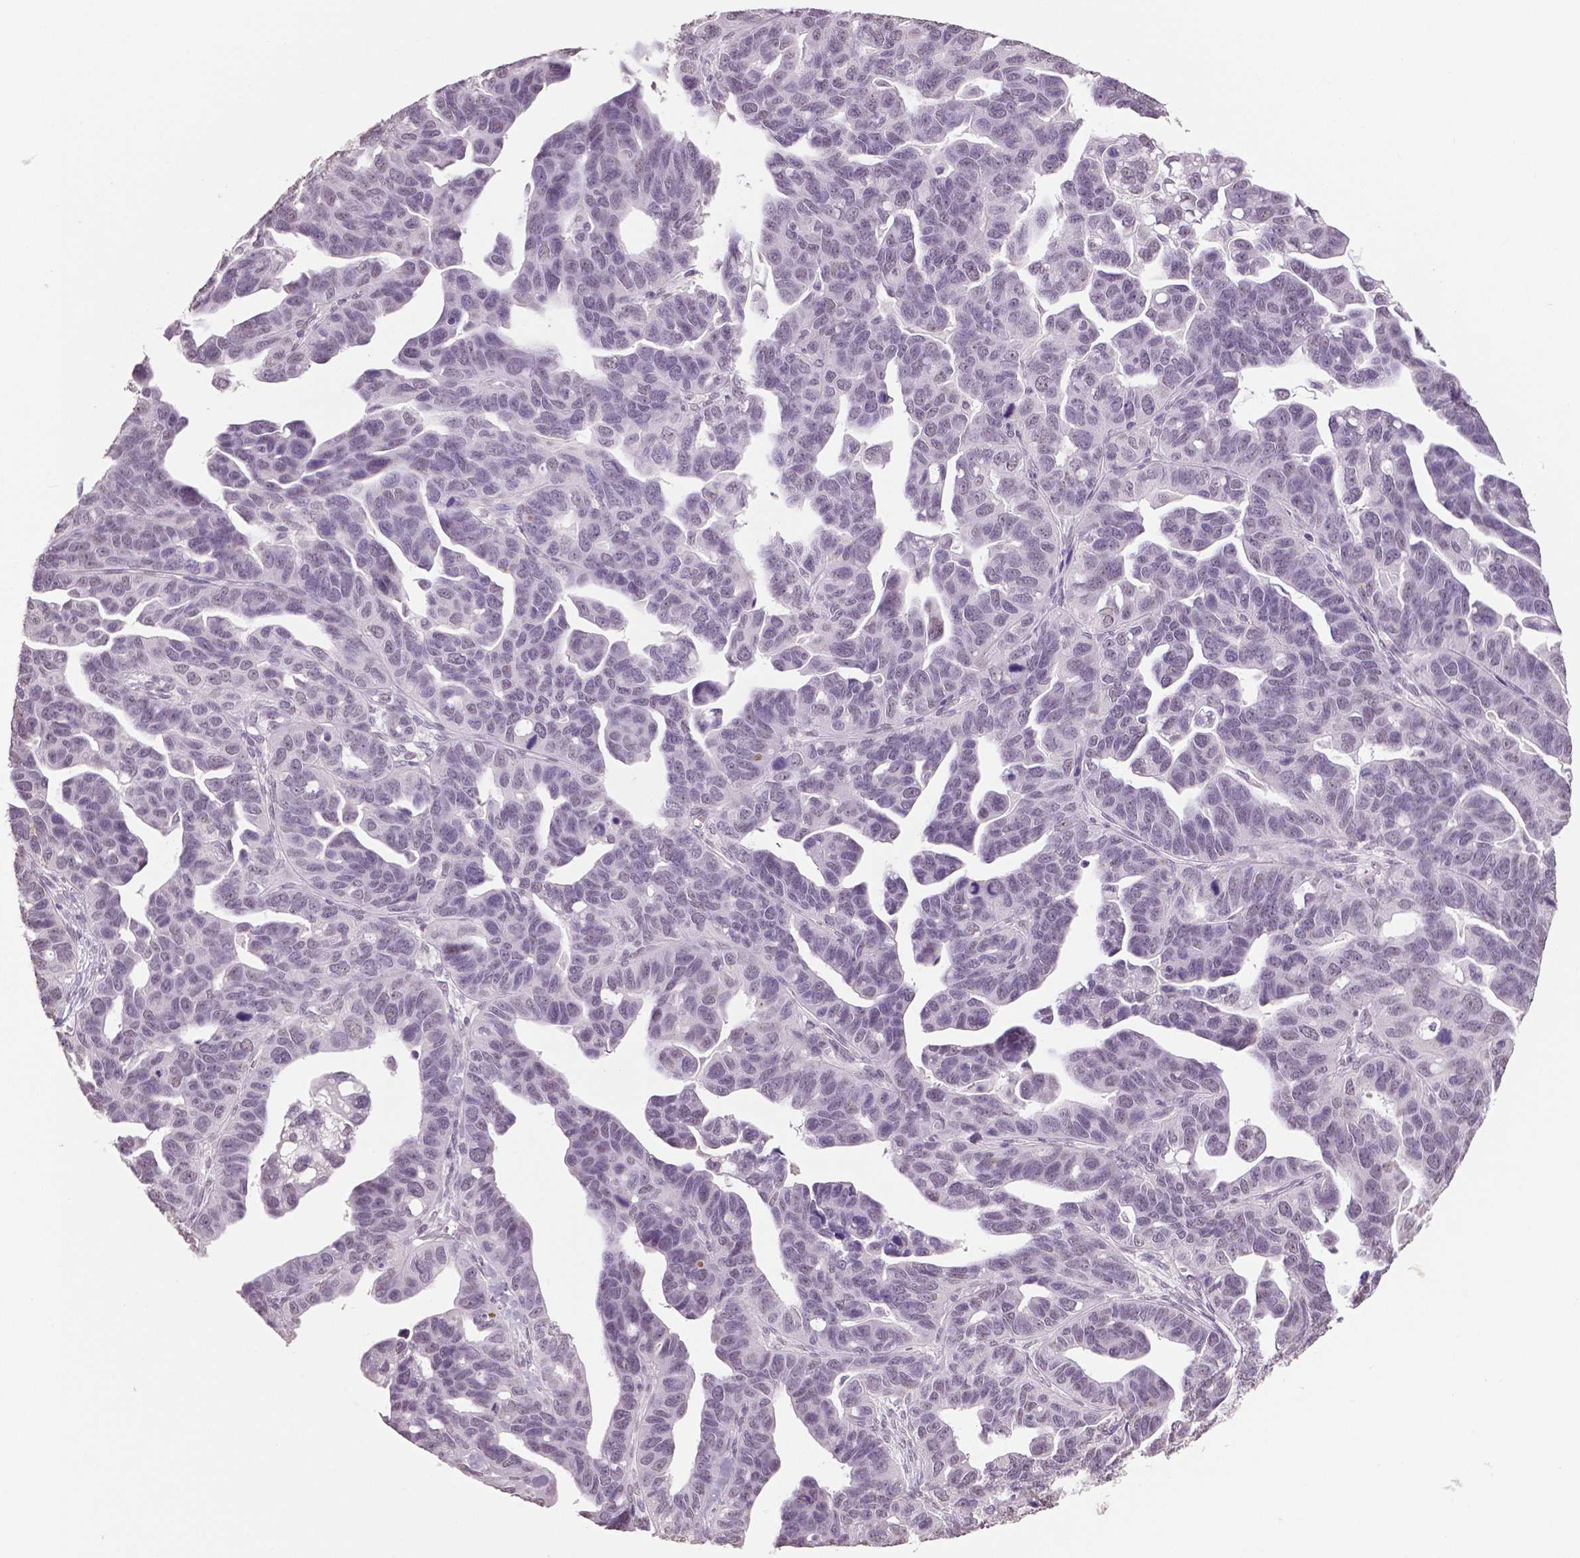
{"staining": {"intensity": "negative", "quantity": "none", "location": "none"}, "tissue": "ovarian cancer", "cell_type": "Tumor cells", "image_type": "cancer", "snomed": [{"axis": "morphology", "description": "Cystadenocarcinoma, serous, NOS"}, {"axis": "topography", "description": "Ovary"}], "caption": "The immunohistochemistry (IHC) micrograph has no significant expression in tumor cells of serous cystadenocarcinoma (ovarian) tissue. Nuclei are stained in blue.", "gene": "IGF2BP1", "patient": {"sex": "female", "age": 69}}